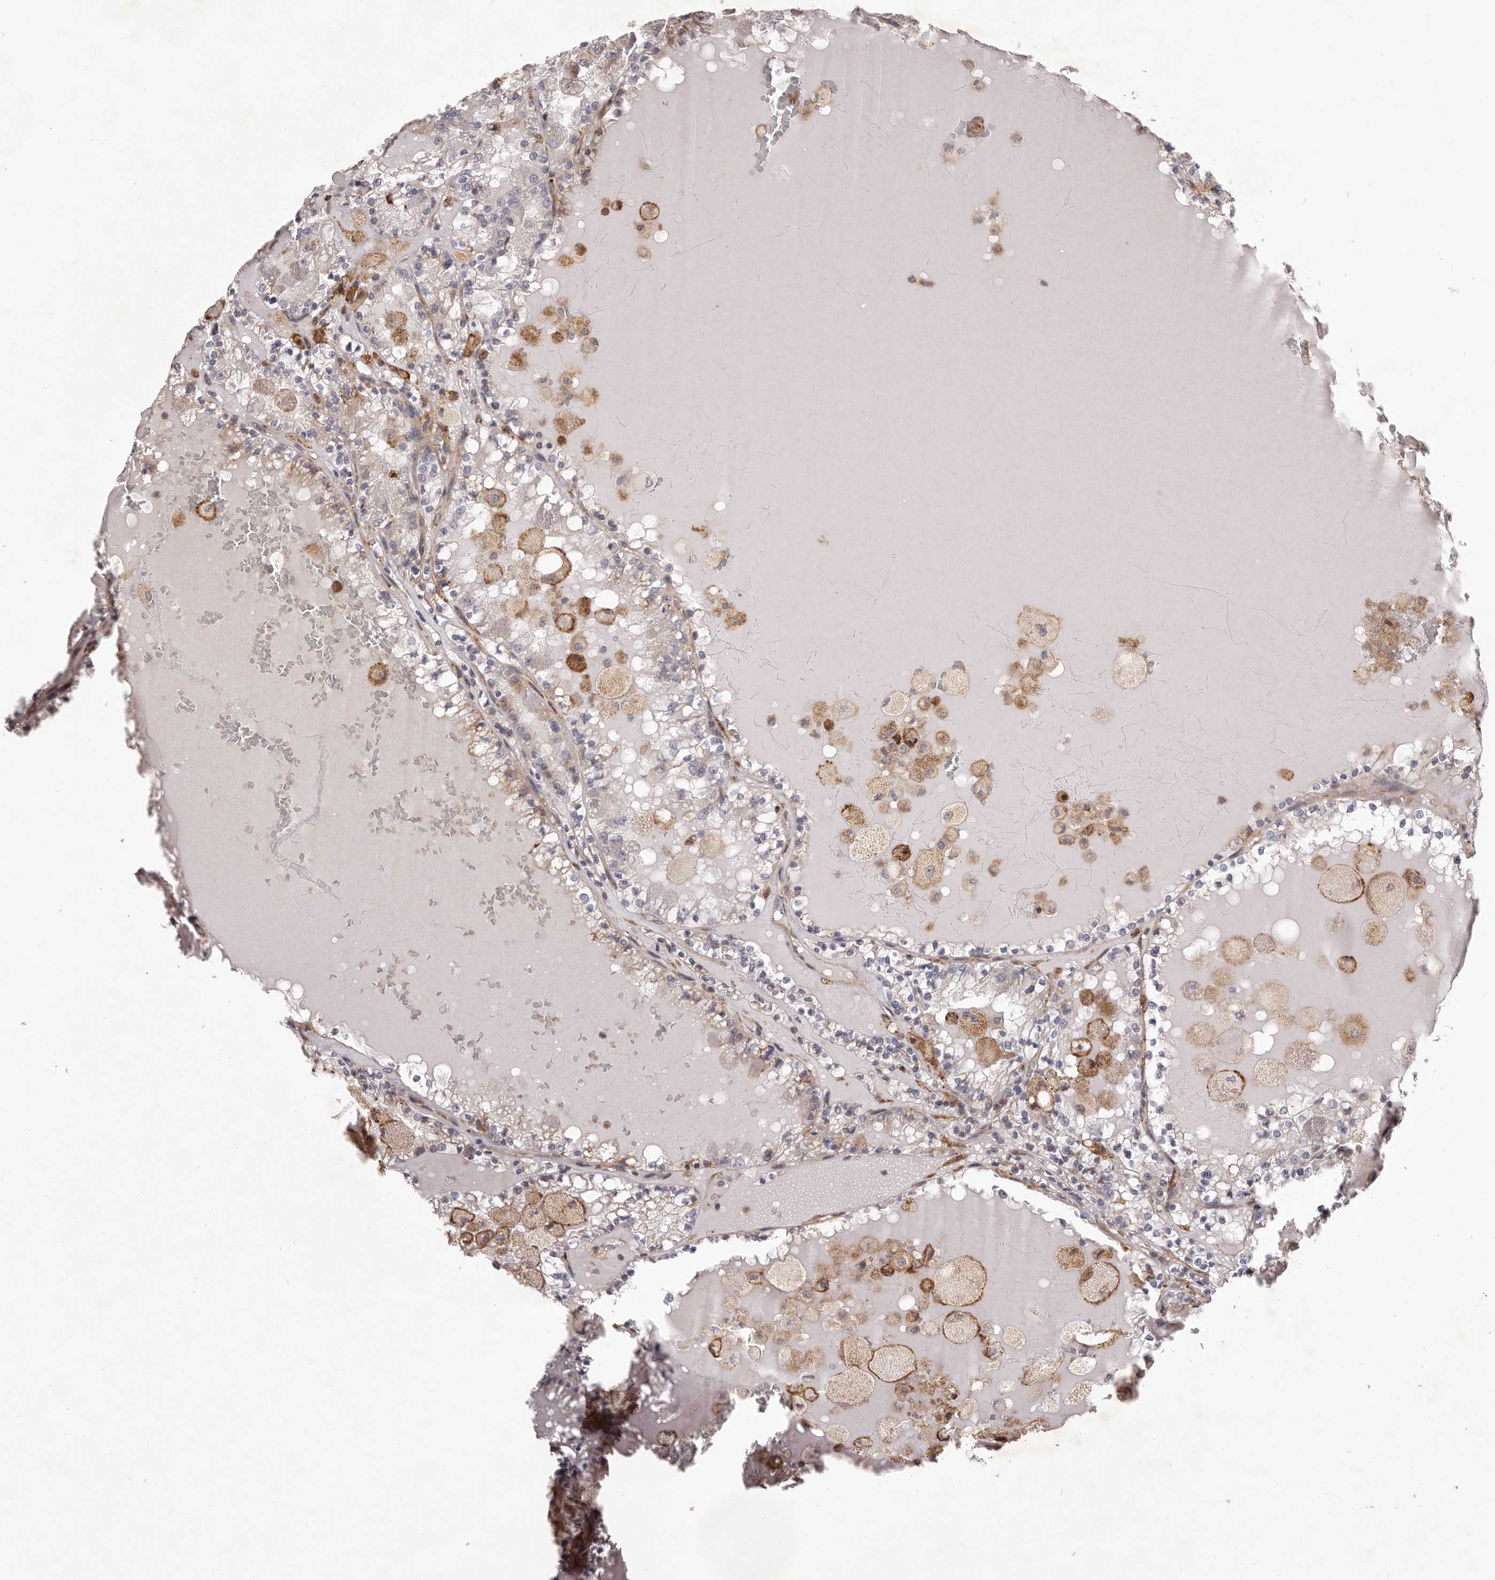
{"staining": {"intensity": "weak", "quantity": "<25%", "location": "cytoplasmic/membranous"}, "tissue": "renal cancer", "cell_type": "Tumor cells", "image_type": "cancer", "snomed": [{"axis": "morphology", "description": "Adenocarcinoma, NOS"}, {"axis": "topography", "description": "Kidney"}], "caption": "Immunohistochemical staining of adenocarcinoma (renal) exhibits no significant staining in tumor cells.", "gene": "ALPK1", "patient": {"sex": "female", "age": 56}}